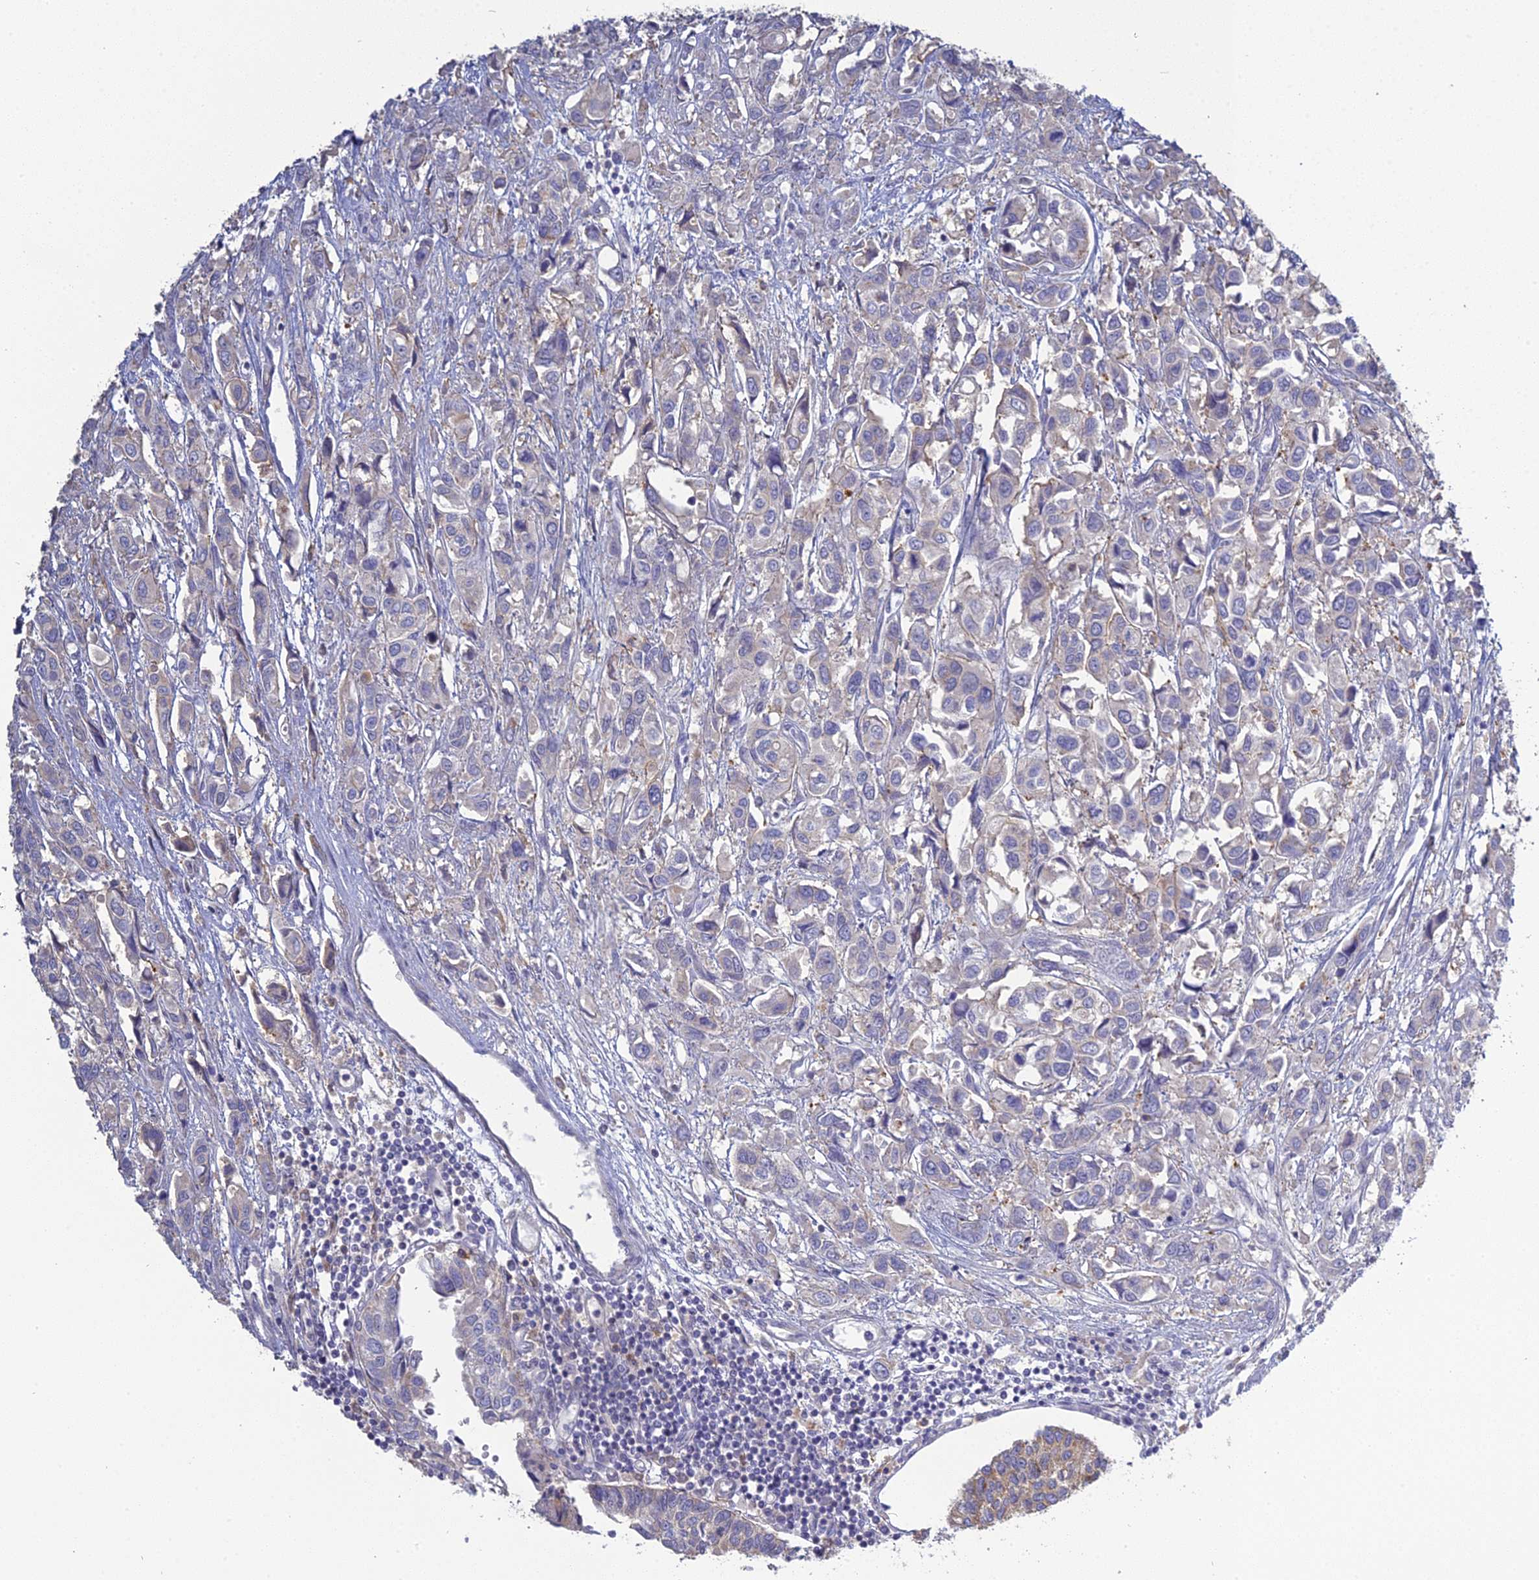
{"staining": {"intensity": "negative", "quantity": "none", "location": "none"}, "tissue": "urothelial cancer", "cell_type": "Tumor cells", "image_type": "cancer", "snomed": [{"axis": "morphology", "description": "Urothelial carcinoma, High grade"}, {"axis": "topography", "description": "Urinary bladder"}], "caption": "Histopathology image shows no protein staining in tumor cells of urothelial cancer tissue. The staining is performed using DAB (3,3'-diaminobenzidine) brown chromogen with nuclei counter-stained in using hematoxylin.", "gene": "SFT2D2", "patient": {"sex": "male", "age": 67}}